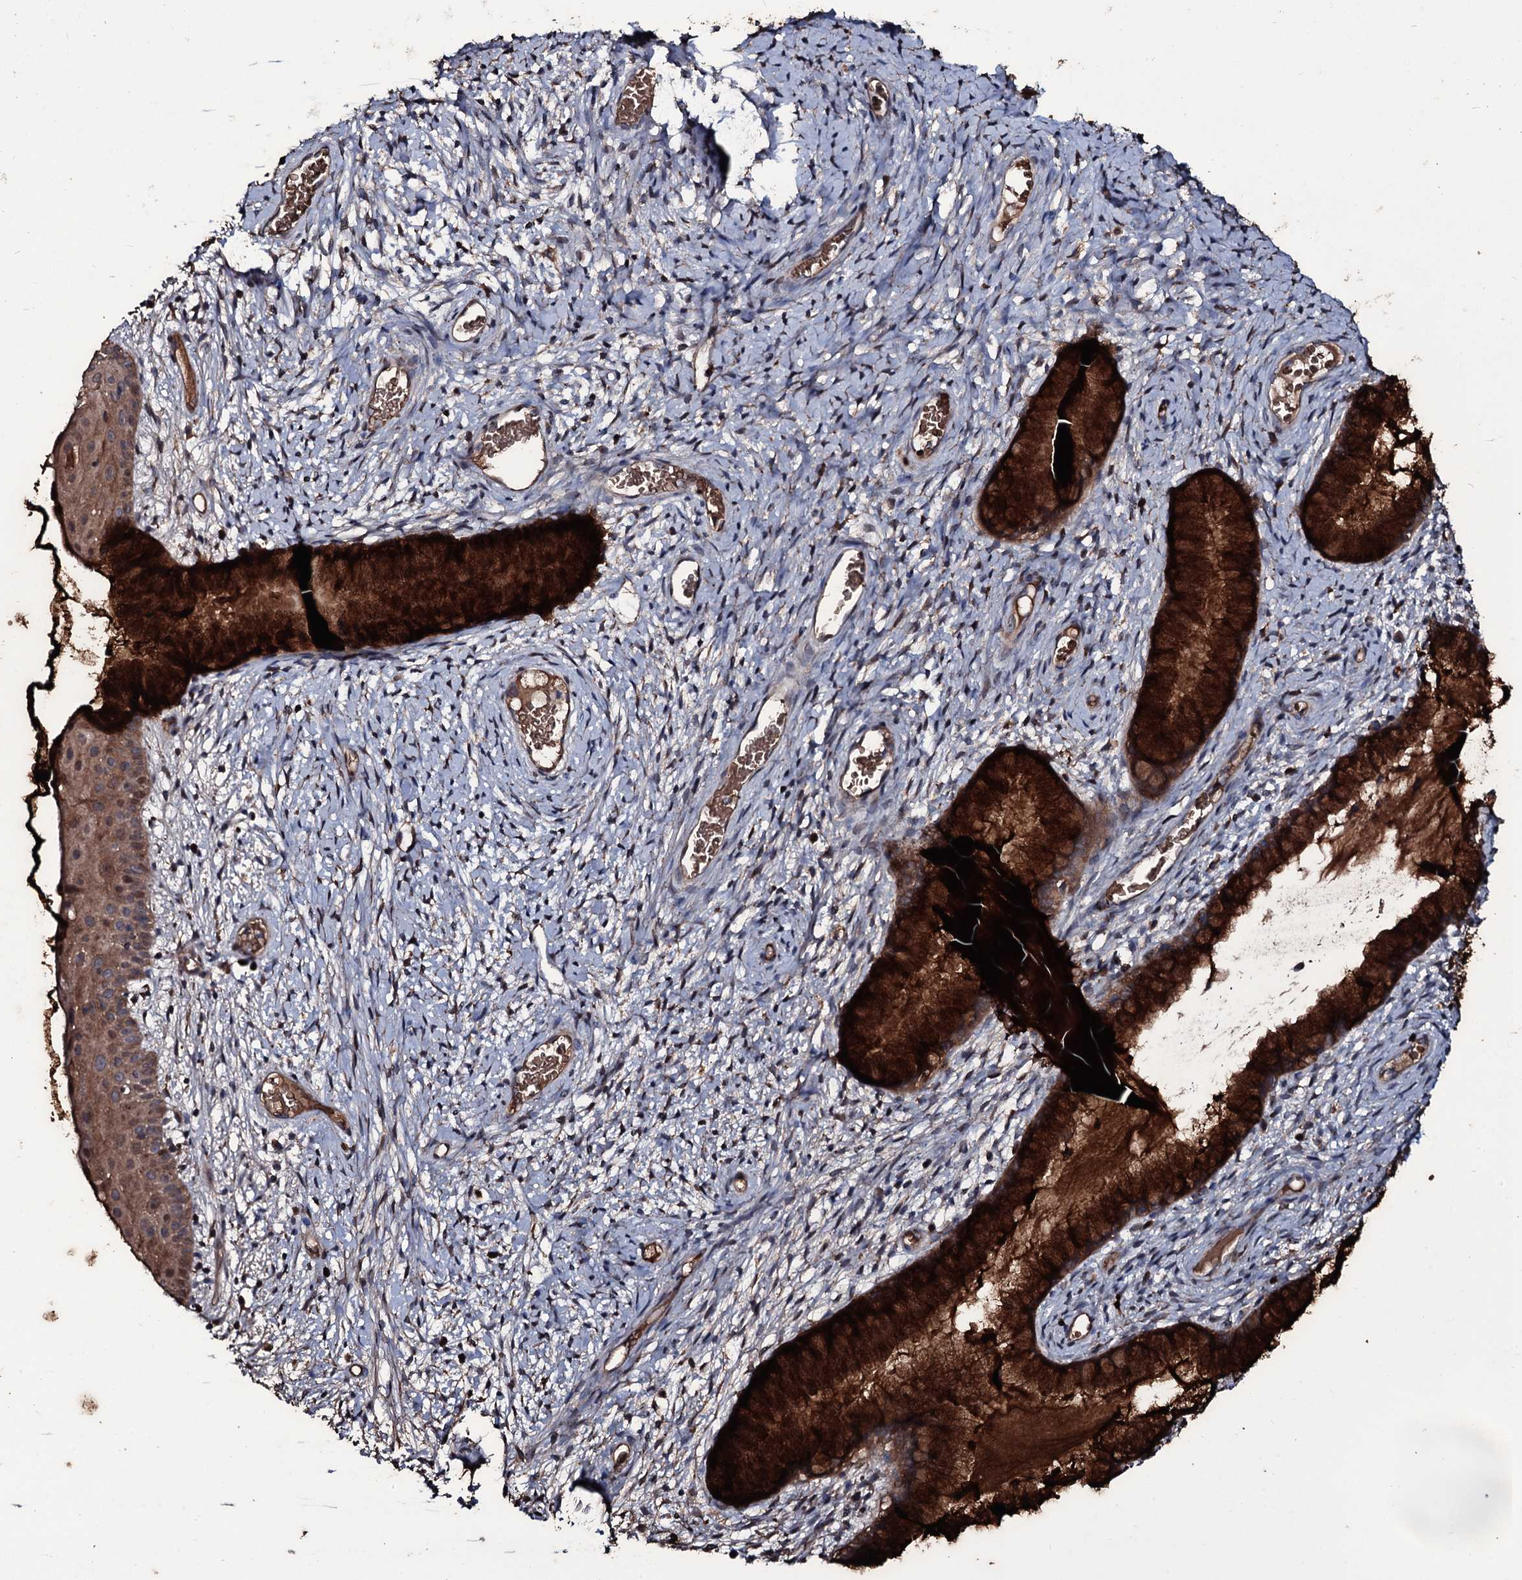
{"staining": {"intensity": "strong", "quantity": ">75%", "location": "cytoplasmic/membranous"}, "tissue": "cervix", "cell_type": "Glandular cells", "image_type": "normal", "snomed": [{"axis": "morphology", "description": "Normal tissue, NOS"}, {"axis": "topography", "description": "Cervix"}], "caption": "Protein staining of benign cervix exhibits strong cytoplasmic/membranous staining in about >75% of glandular cells.", "gene": "ZSWIM8", "patient": {"sex": "female", "age": 42}}